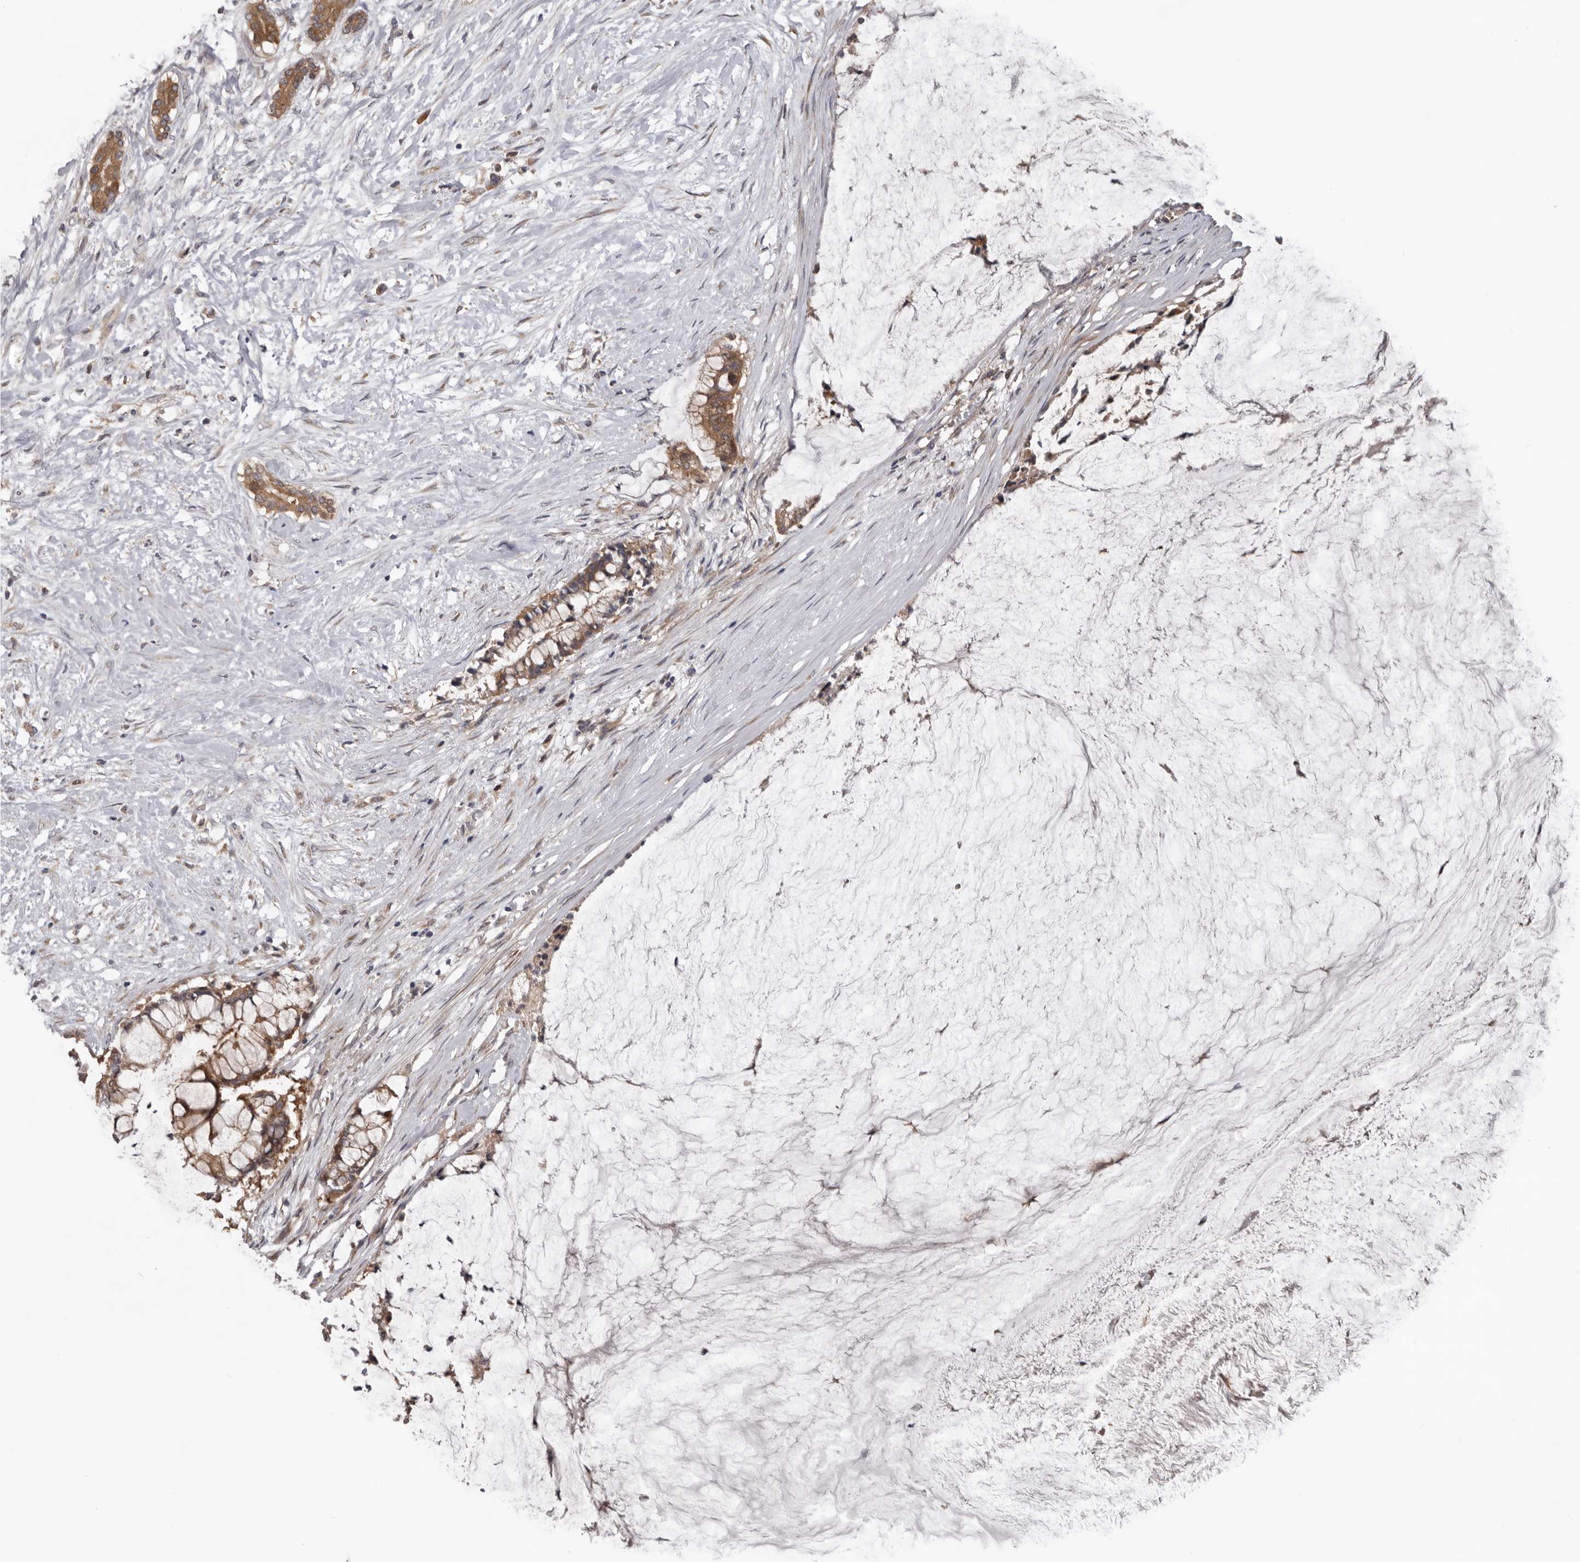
{"staining": {"intensity": "moderate", "quantity": ">75%", "location": "cytoplasmic/membranous"}, "tissue": "pancreatic cancer", "cell_type": "Tumor cells", "image_type": "cancer", "snomed": [{"axis": "morphology", "description": "Adenocarcinoma, NOS"}, {"axis": "topography", "description": "Pancreas"}], "caption": "A brown stain shows moderate cytoplasmic/membranous staining of a protein in human adenocarcinoma (pancreatic) tumor cells. (Stains: DAB in brown, nuclei in blue, Microscopy: brightfield microscopy at high magnification).", "gene": "HINT3", "patient": {"sex": "male", "age": 41}}